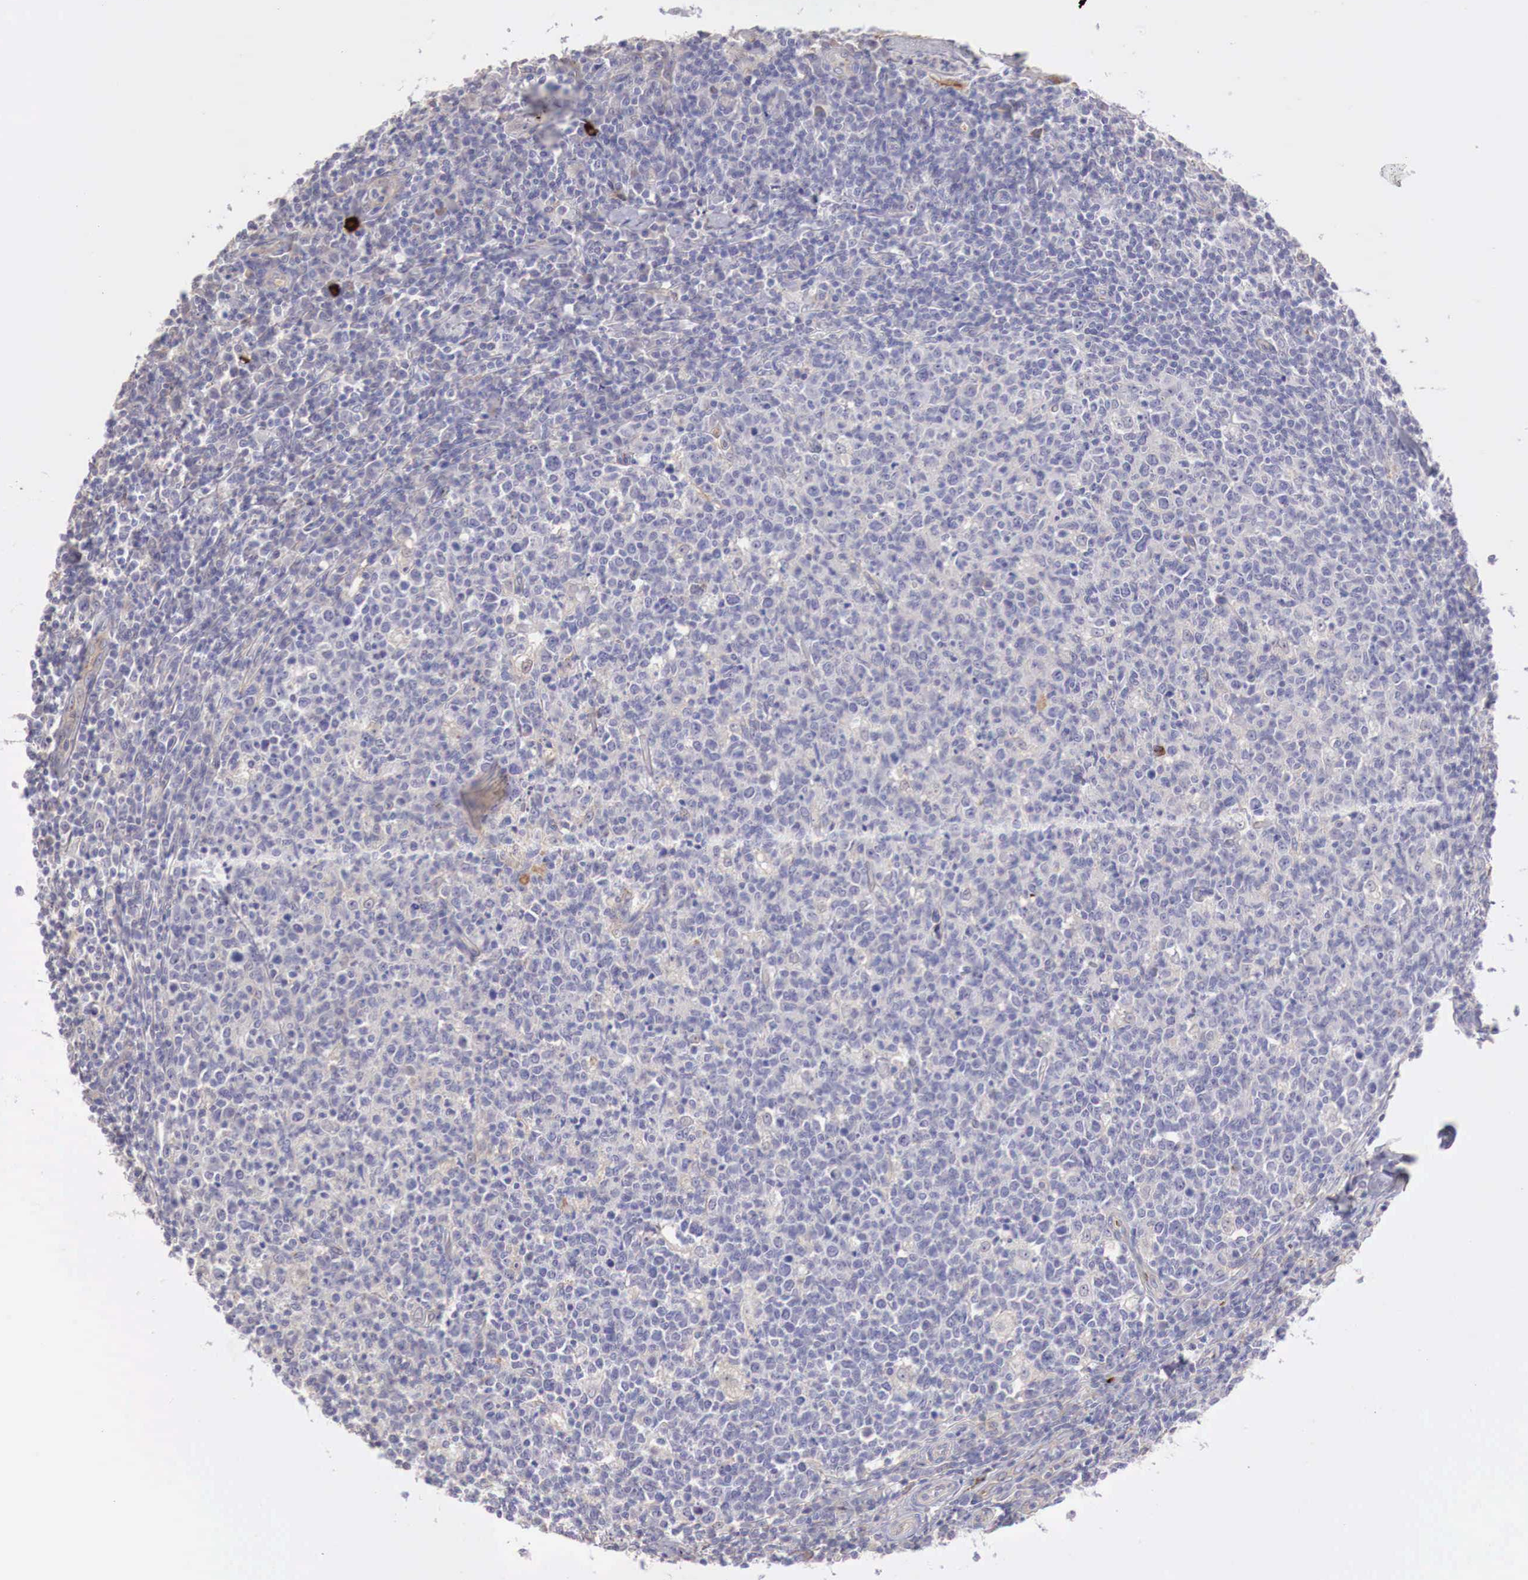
{"staining": {"intensity": "negative", "quantity": "none", "location": "none"}, "tissue": "tonsil", "cell_type": "Germinal center cells", "image_type": "normal", "snomed": [{"axis": "morphology", "description": "Normal tissue, NOS"}, {"axis": "topography", "description": "Tonsil"}], "caption": "Immunohistochemistry of benign human tonsil shows no staining in germinal center cells. (Immunohistochemistry (ihc), brightfield microscopy, high magnification).", "gene": "KLHDC7B", "patient": {"sex": "male", "age": 6}}